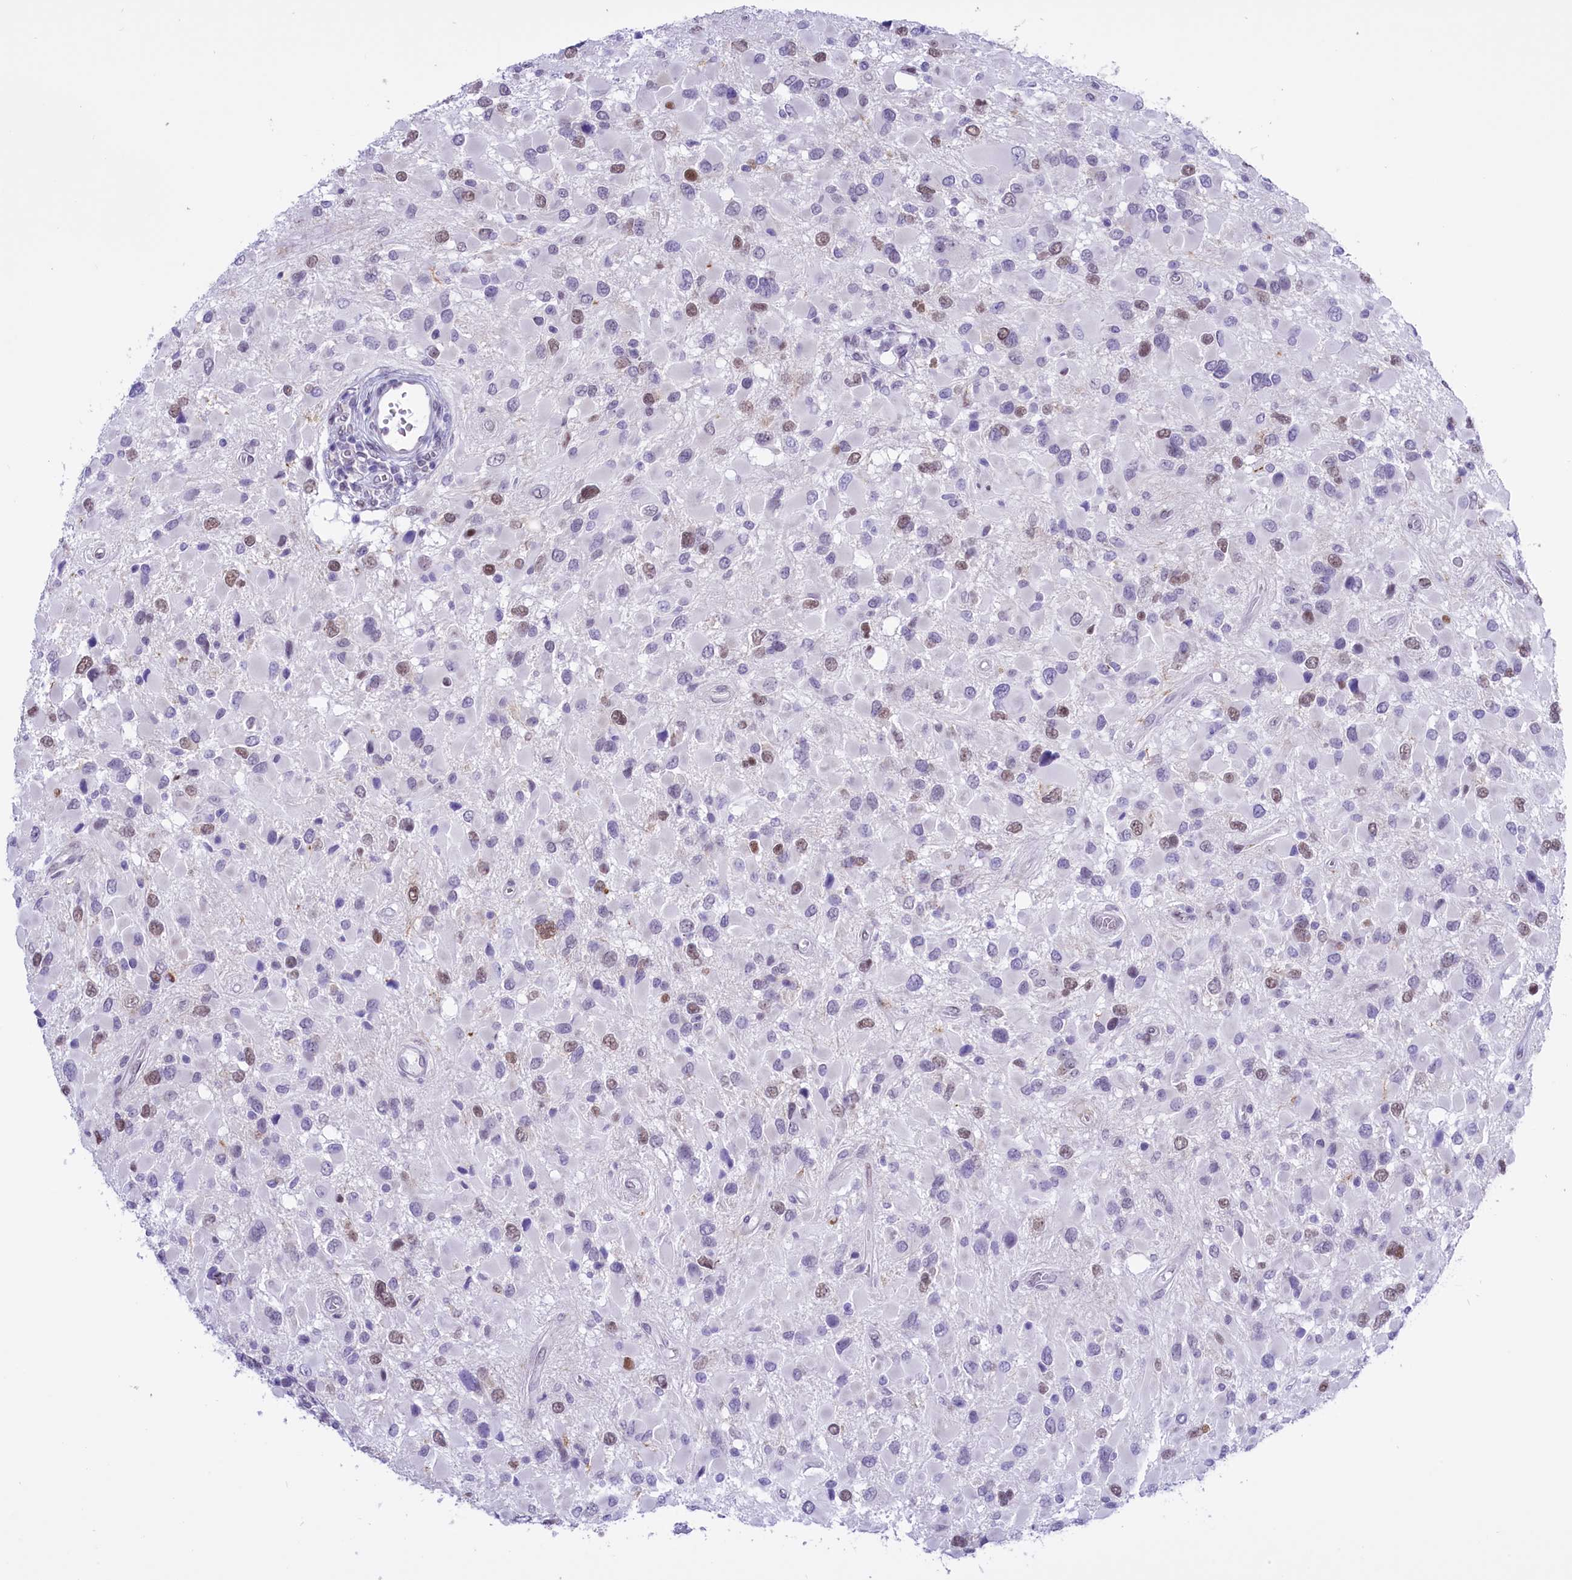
{"staining": {"intensity": "weak", "quantity": "25%-75%", "location": "nuclear"}, "tissue": "glioma", "cell_type": "Tumor cells", "image_type": "cancer", "snomed": [{"axis": "morphology", "description": "Glioma, malignant, High grade"}, {"axis": "topography", "description": "Brain"}], "caption": "High-power microscopy captured an immunohistochemistry (IHC) photomicrograph of high-grade glioma (malignant), revealing weak nuclear expression in about 25%-75% of tumor cells.", "gene": "RPS6KB1", "patient": {"sex": "male", "age": 53}}